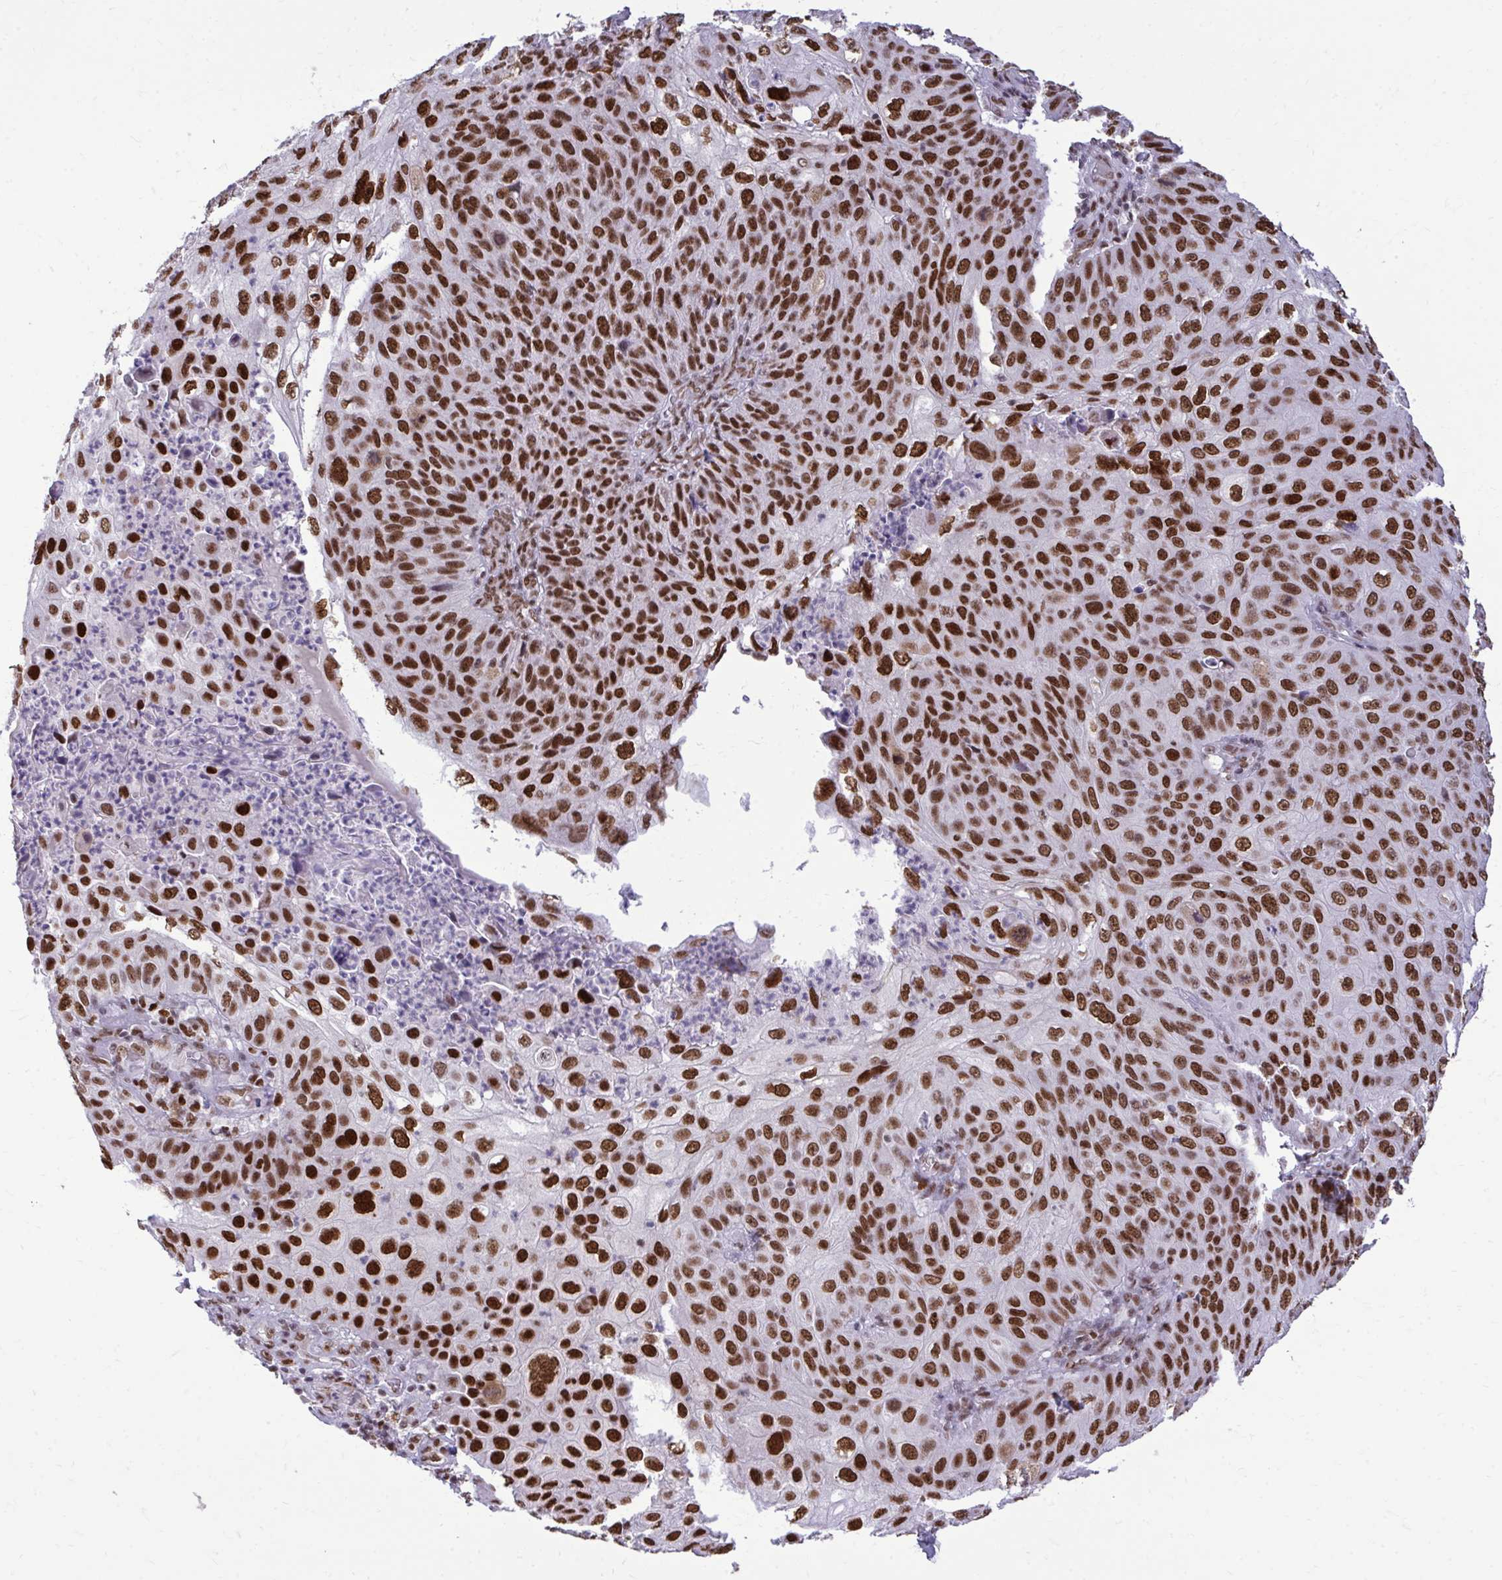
{"staining": {"intensity": "strong", "quantity": ">75%", "location": "nuclear"}, "tissue": "skin cancer", "cell_type": "Tumor cells", "image_type": "cancer", "snomed": [{"axis": "morphology", "description": "Squamous cell carcinoma, NOS"}, {"axis": "topography", "description": "Skin"}], "caption": "Immunohistochemical staining of squamous cell carcinoma (skin) shows high levels of strong nuclear expression in approximately >75% of tumor cells.", "gene": "CDYL", "patient": {"sex": "male", "age": 87}}